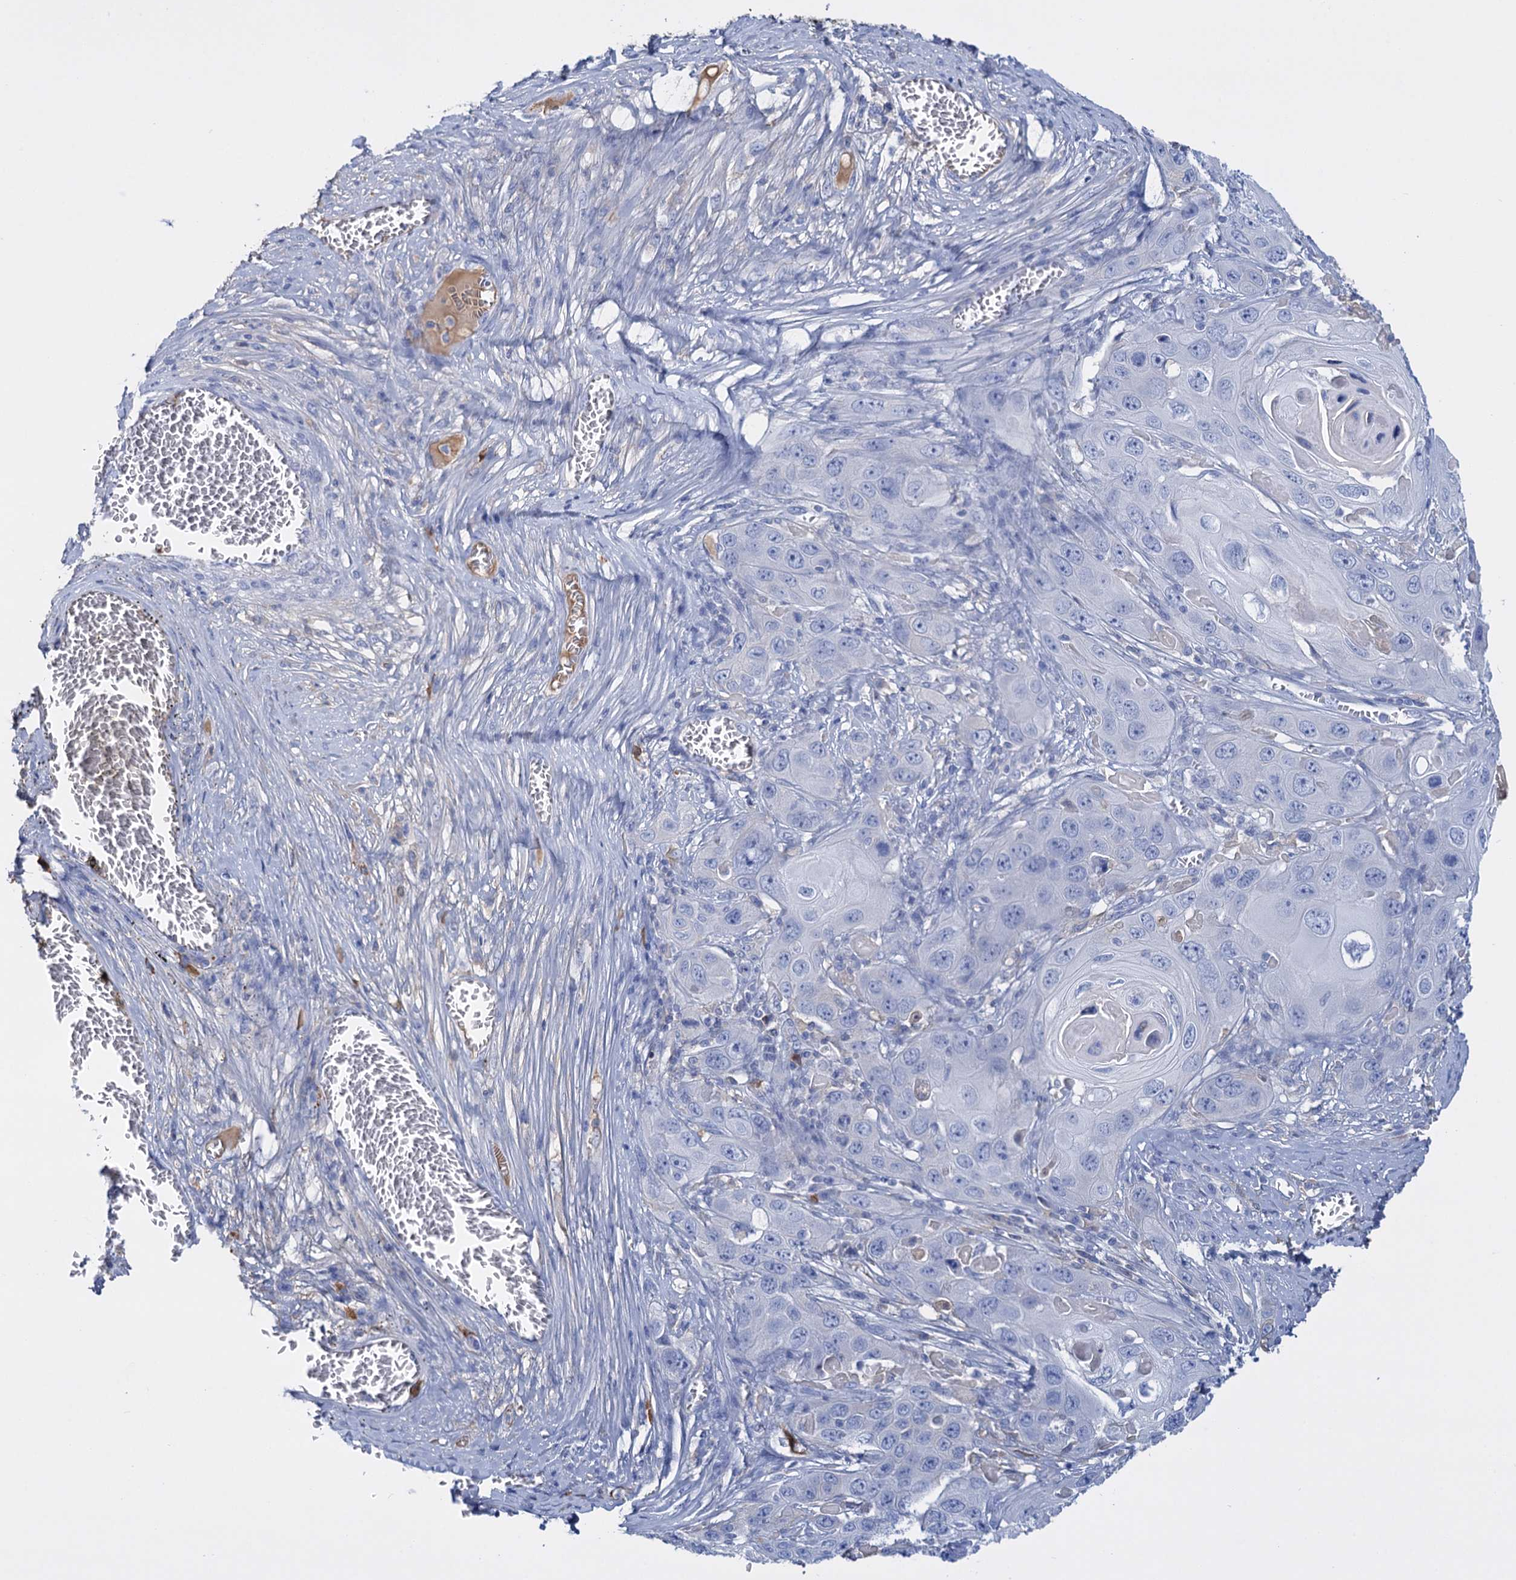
{"staining": {"intensity": "negative", "quantity": "none", "location": "none"}, "tissue": "skin cancer", "cell_type": "Tumor cells", "image_type": "cancer", "snomed": [{"axis": "morphology", "description": "Squamous cell carcinoma, NOS"}, {"axis": "topography", "description": "Skin"}], "caption": "Tumor cells are negative for protein expression in human skin cancer.", "gene": "FBXW12", "patient": {"sex": "male", "age": 55}}